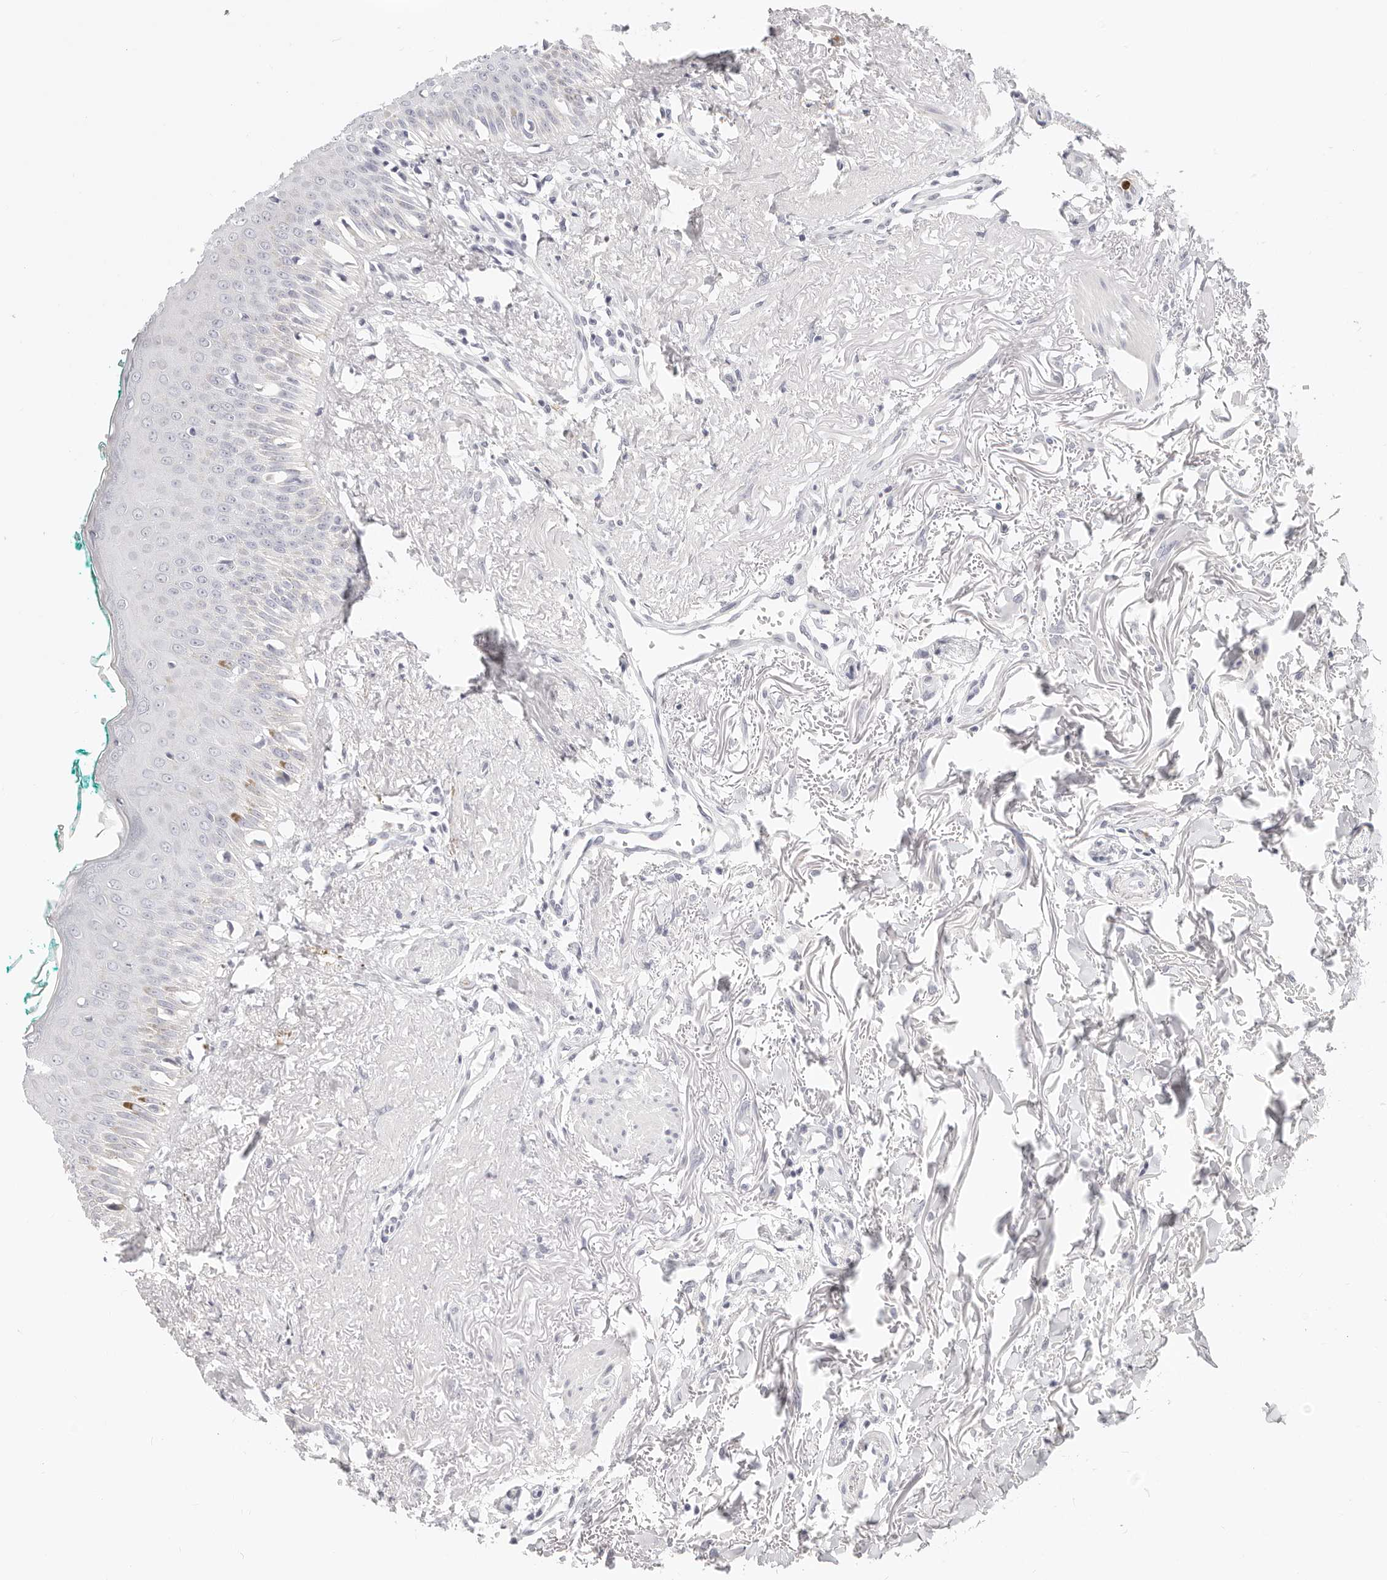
{"staining": {"intensity": "negative", "quantity": "none", "location": "none"}, "tissue": "oral mucosa", "cell_type": "Squamous epithelial cells", "image_type": "normal", "snomed": [{"axis": "morphology", "description": "Normal tissue, NOS"}, {"axis": "topography", "description": "Oral tissue"}], "caption": "DAB (3,3'-diaminobenzidine) immunohistochemical staining of unremarkable human oral mucosa shows no significant expression in squamous epithelial cells. (DAB (3,3'-diaminobenzidine) immunohistochemistry (IHC) with hematoxylin counter stain).", "gene": "CAMP", "patient": {"sex": "female", "age": 70}}